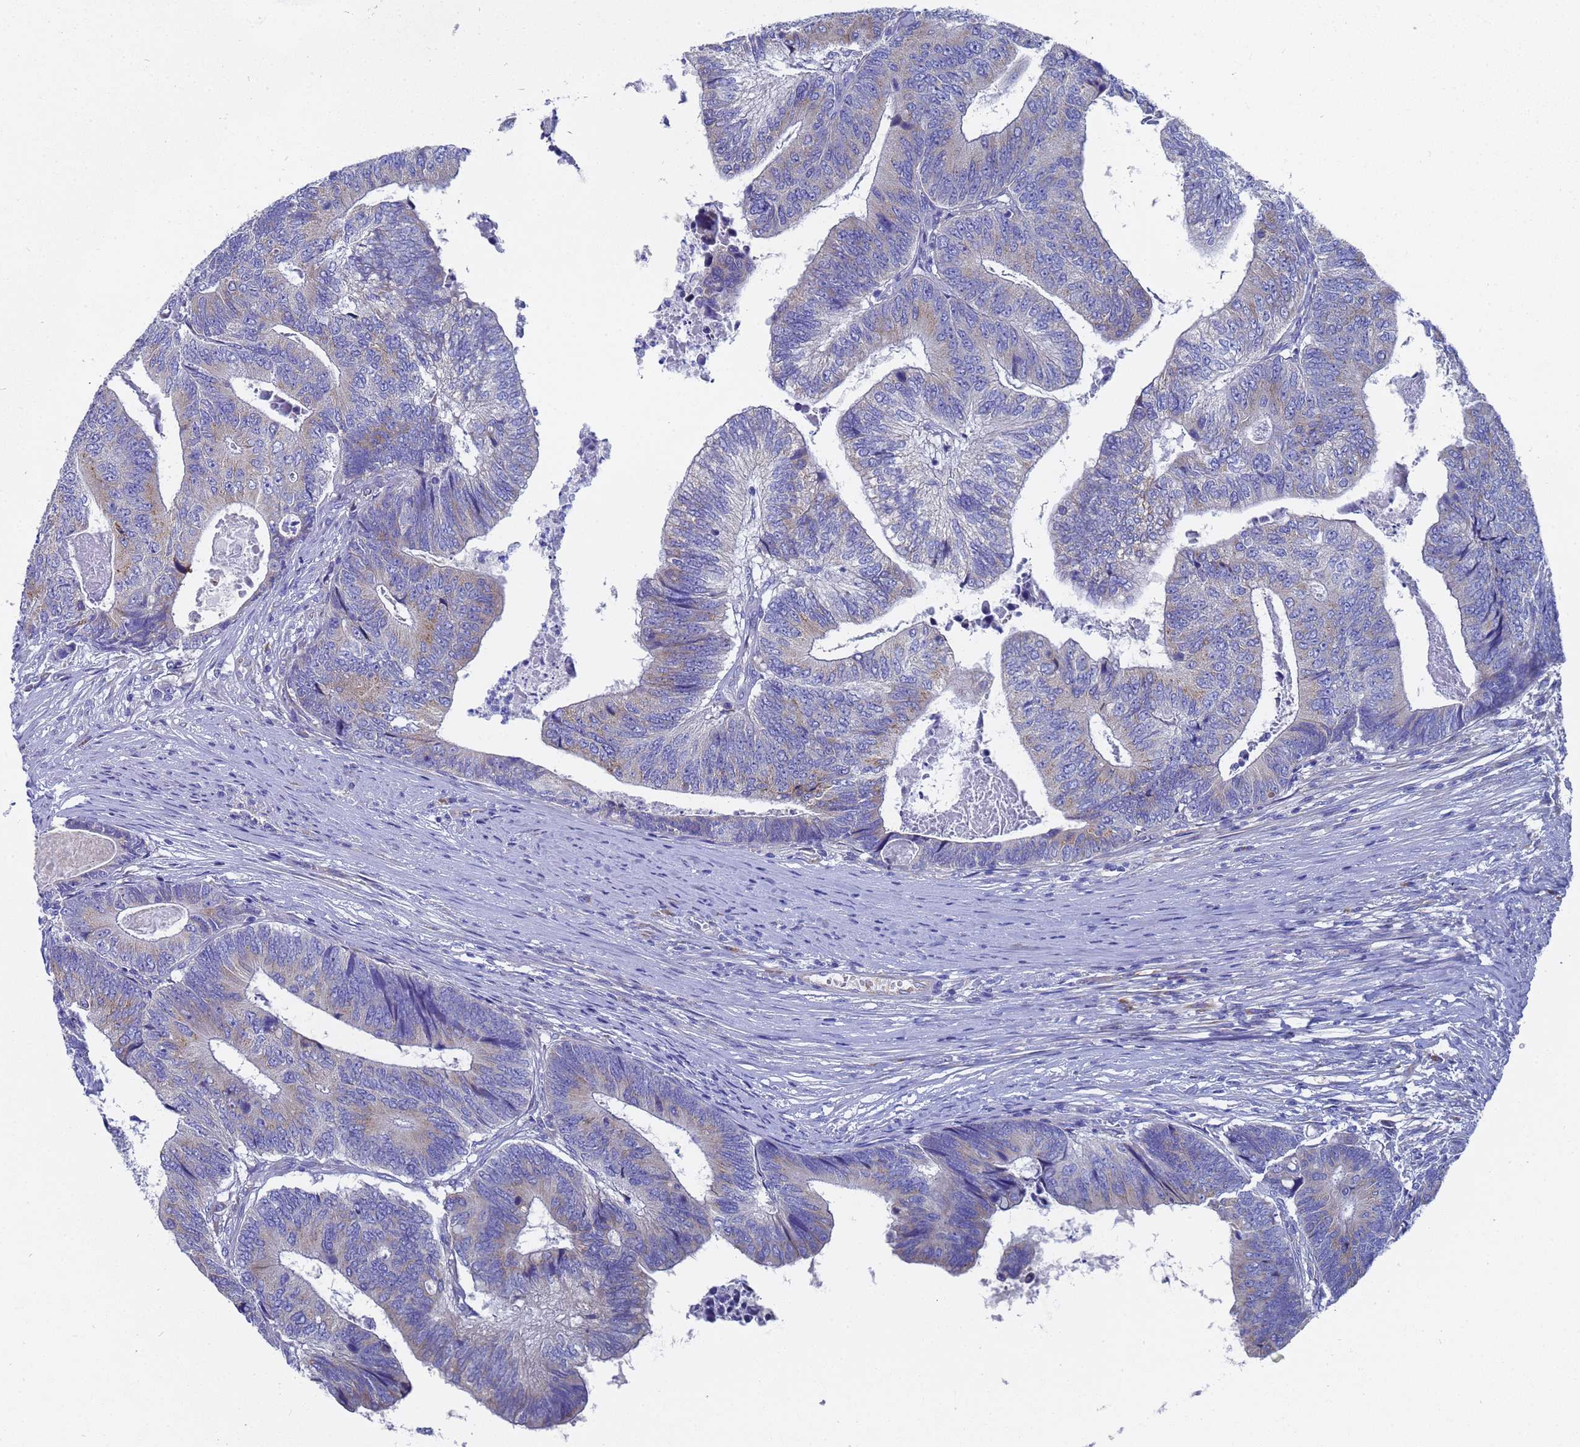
{"staining": {"intensity": "moderate", "quantity": "<25%", "location": "cytoplasmic/membranous"}, "tissue": "colorectal cancer", "cell_type": "Tumor cells", "image_type": "cancer", "snomed": [{"axis": "morphology", "description": "Adenocarcinoma, NOS"}, {"axis": "topography", "description": "Colon"}], "caption": "This micrograph exhibits immunohistochemistry staining of colorectal adenocarcinoma, with low moderate cytoplasmic/membranous expression in approximately <25% of tumor cells.", "gene": "TM4SF4", "patient": {"sex": "female", "age": 67}}